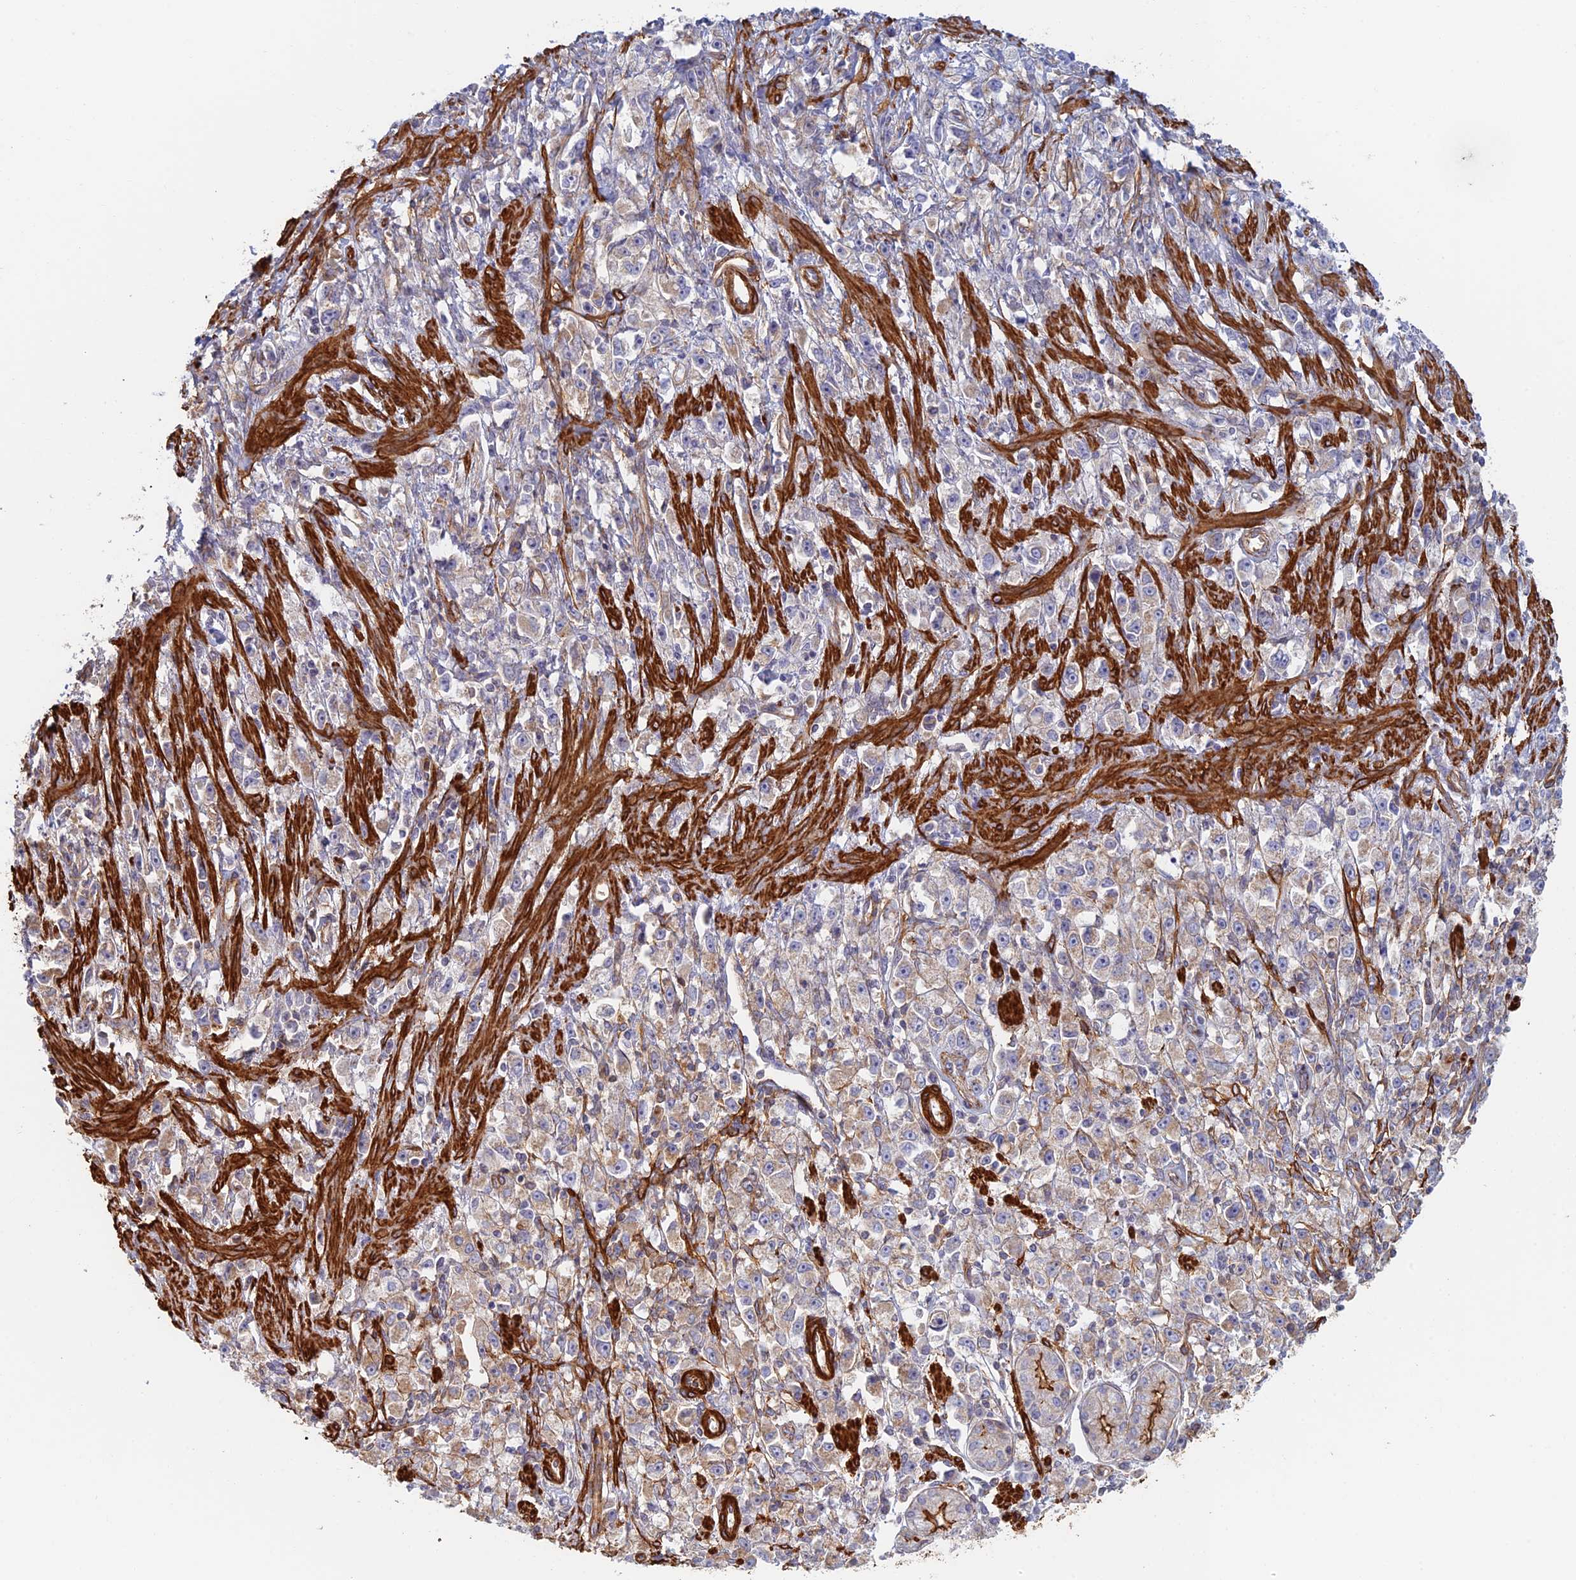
{"staining": {"intensity": "weak", "quantity": "25%-75%", "location": "cytoplasmic/membranous"}, "tissue": "stomach cancer", "cell_type": "Tumor cells", "image_type": "cancer", "snomed": [{"axis": "morphology", "description": "Adenocarcinoma, NOS"}, {"axis": "topography", "description": "Stomach"}], "caption": "High-power microscopy captured an immunohistochemistry (IHC) photomicrograph of adenocarcinoma (stomach), revealing weak cytoplasmic/membranous expression in about 25%-75% of tumor cells. (Brightfield microscopy of DAB IHC at high magnification).", "gene": "PAK4", "patient": {"sex": "female", "age": 59}}